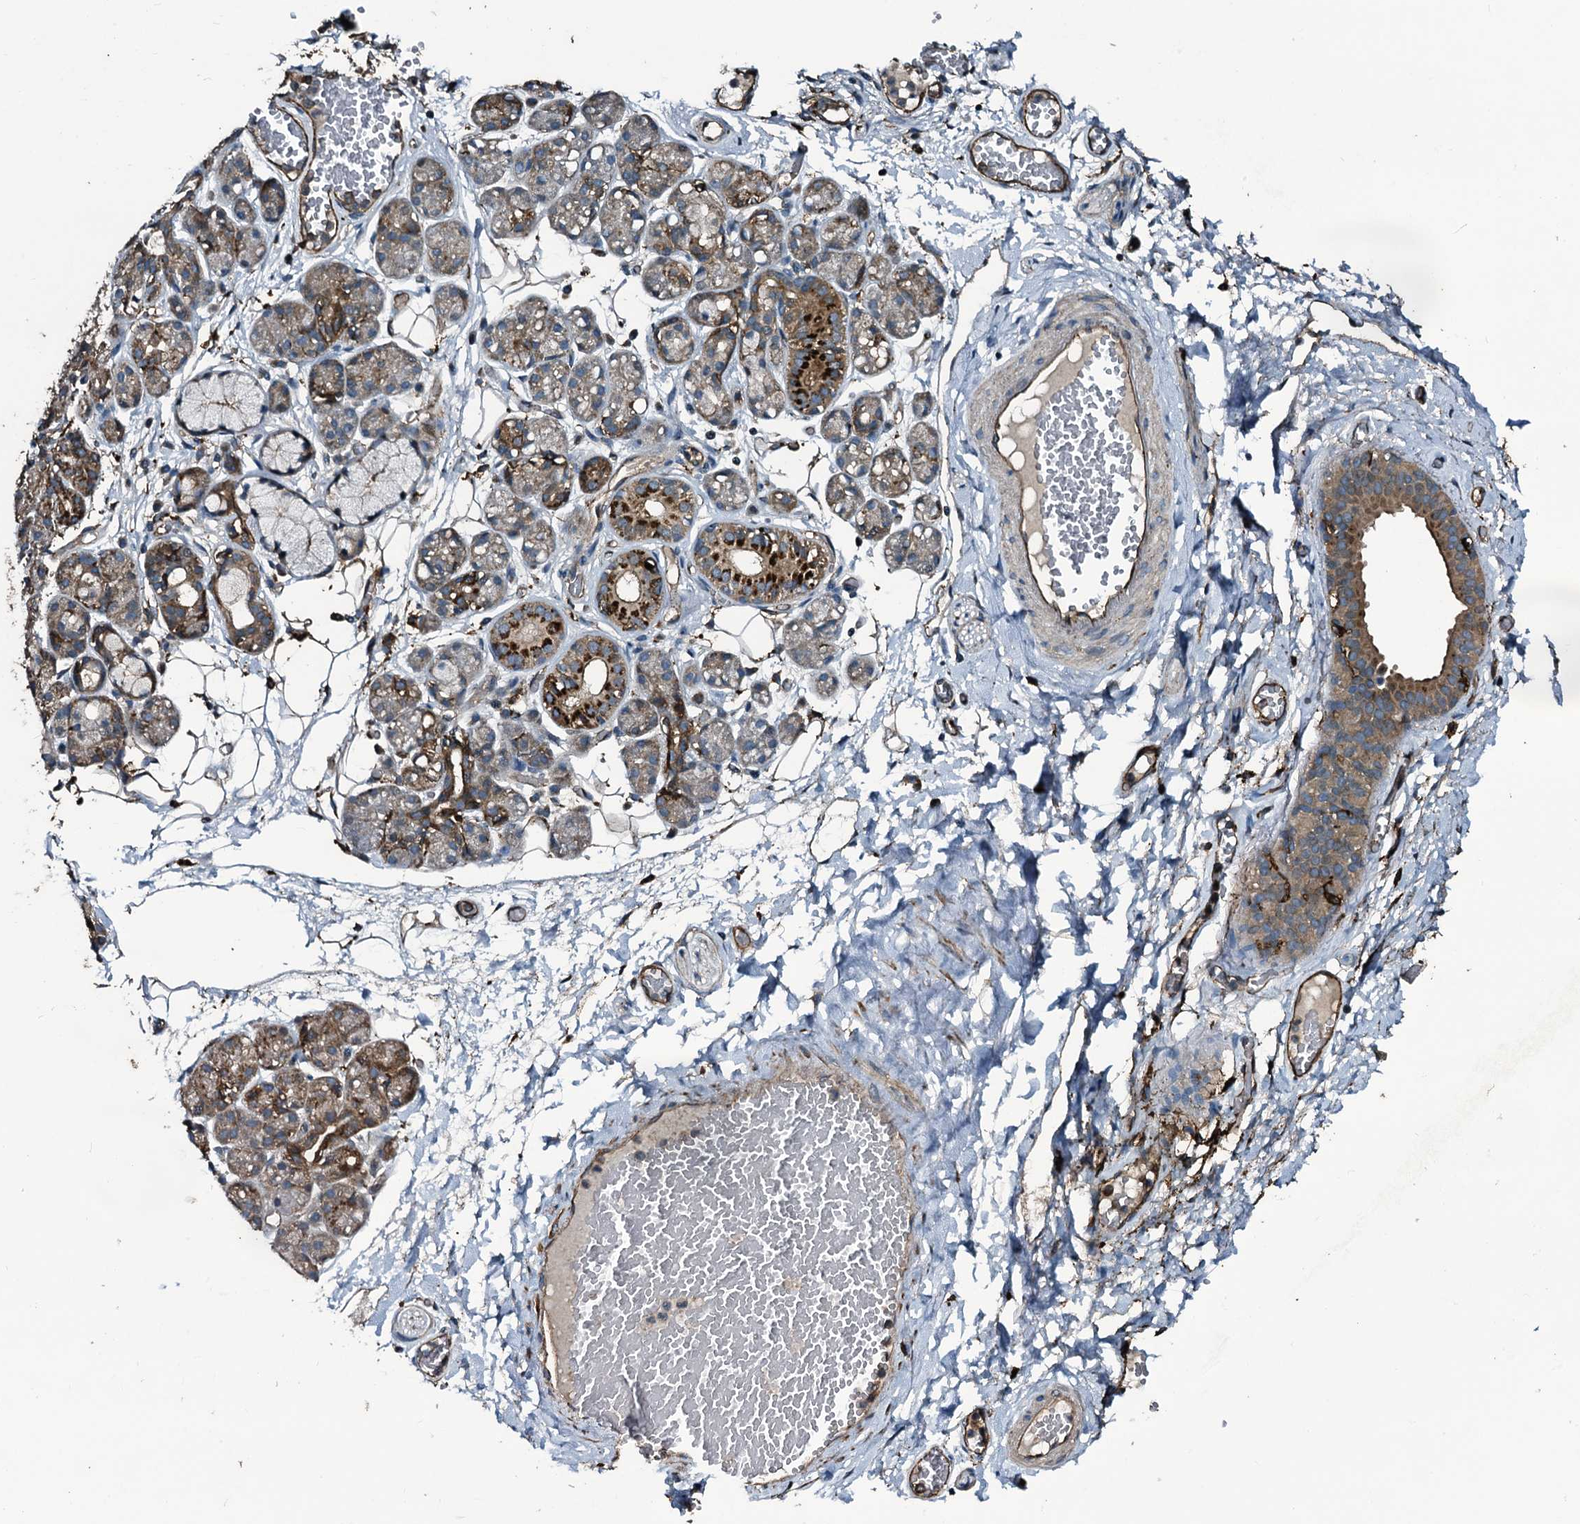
{"staining": {"intensity": "strong", "quantity": "<25%", "location": "cytoplasmic/membranous"}, "tissue": "salivary gland", "cell_type": "Glandular cells", "image_type": "normal", "snomed": [{"axis": "morphology", "description": "Normal tissue, NOS"}, {"axis": "topography", "description": "Salivary gland"}], "caption": "Immunohistochemistry image of benign salivary gland: human salivary gland stained using IHC shows medium levels of strong protein expression localized specifically in the cytoplasmic/membranous of glandular cells, appearing as a cytoplasmic/membranous brown color.", "gene": "TPGS2", "patient": {"sex": "male", "age": 63}}